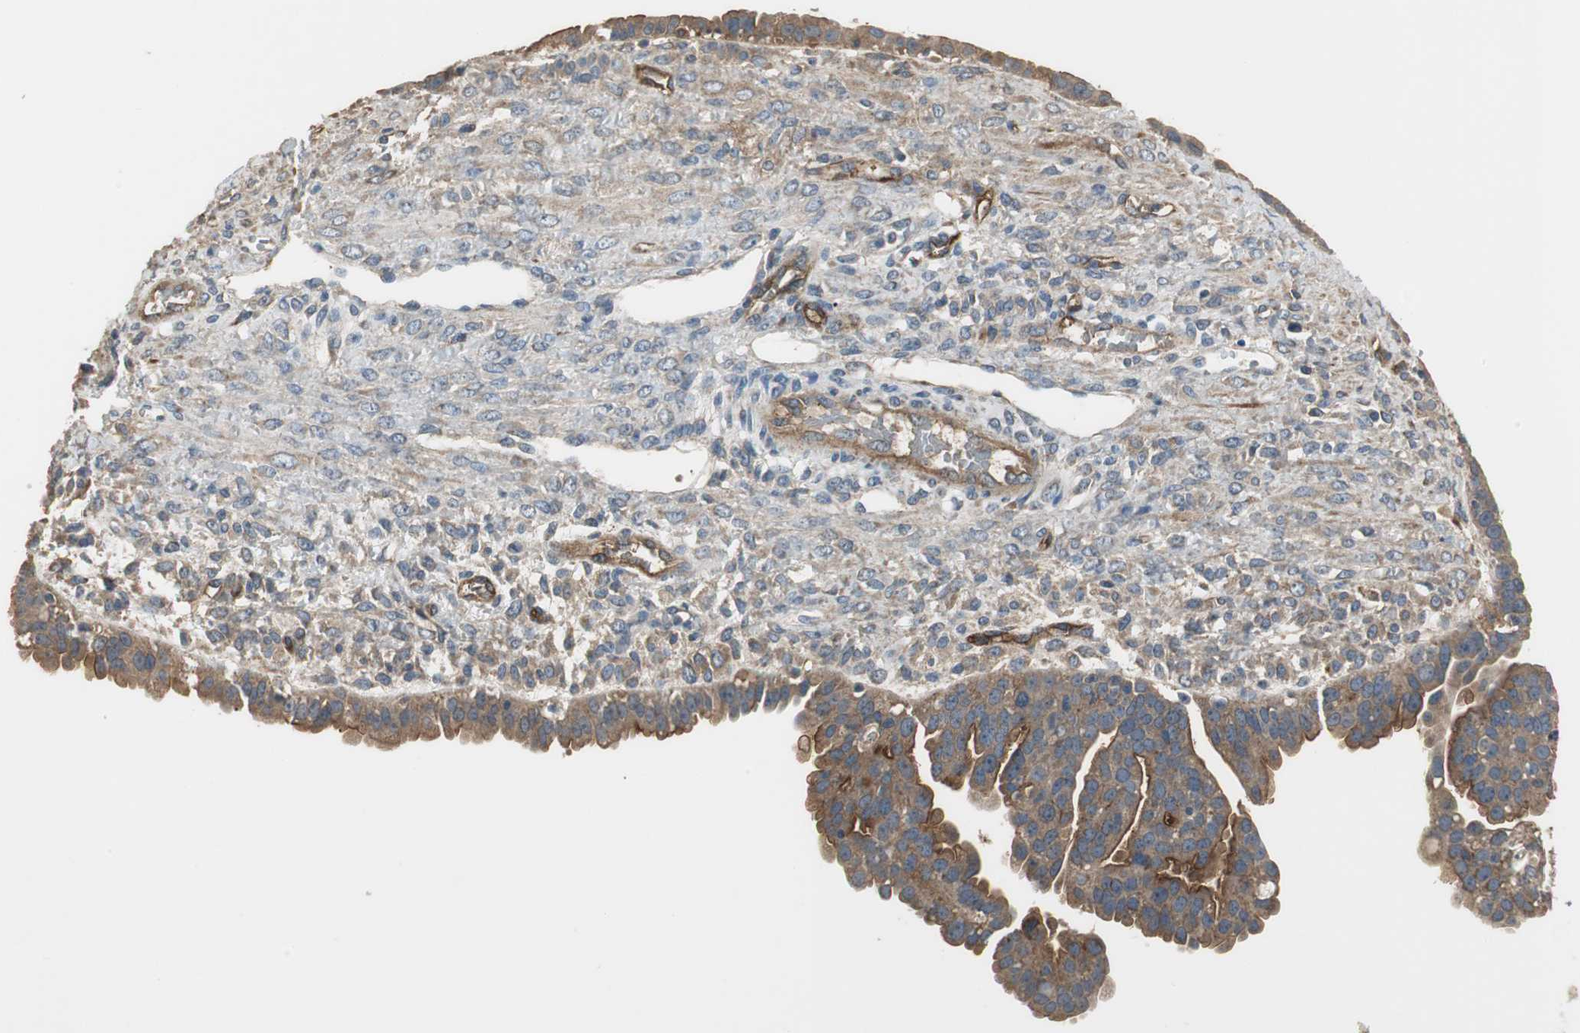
{"staining": {"intensity": "moderate", "quantity": ">75%", "location": "cytoplasmic/membranous"}, "tissue": "ovarian cancer", "cell_type": "Tumor cells", "image_type": "cancer", "snomed": [{"axis": "morphology", "description": "Carcinoma, NOS"}, {"axis": "topography", "description": "Soft tissue"}, {"axis": "topography", "description": "Ovary"}], "caption": "There is medium levels of moderate cytoplasmic/membranous positivity in tumor cells of ovarian cancer, as demonstrated by immunohistochemical staining (brown color).", "gene": "MSTO1", "patient": {"sex": "female", "age": 54}}